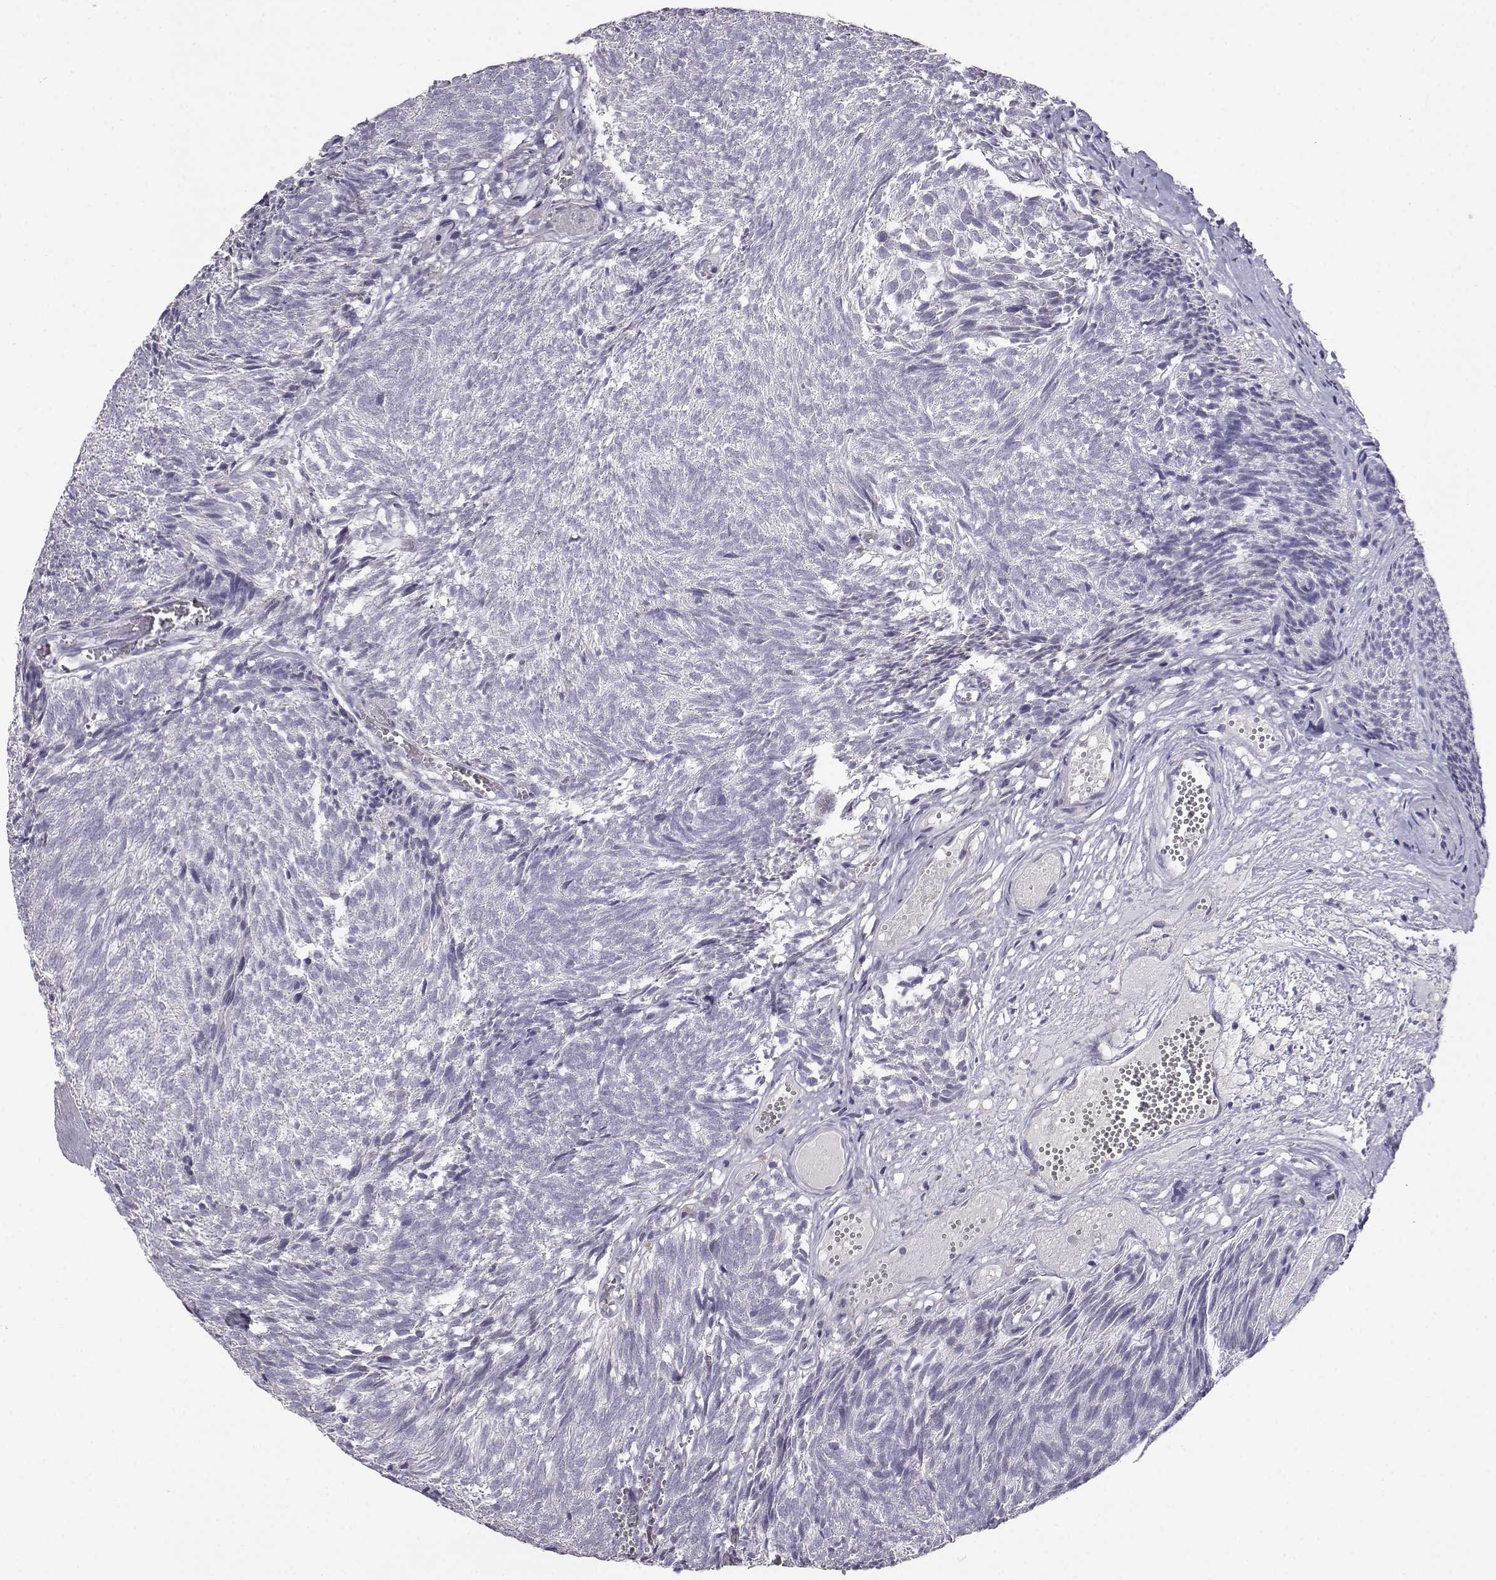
{"staining": {"intensity": "negative", "quantity": "none", "location": "none"}, "tissue": "urothelial cancer", "cell_type": "Tumor cells", "image_type": "cancer", "snomed": [{"axis": "morphology", "description": "Urothelial carcinoma, Low grade"}, {"axis": "topography", "description": "Urinary bladder"}], "caption": "Urothelial carcinoma (low-grade) stained for a protein using immunohistochemistry (IHC) reveals no expression tumor cells.", "gene": "AKR1B1", "patient": {"sex": "male", "age": 77}}